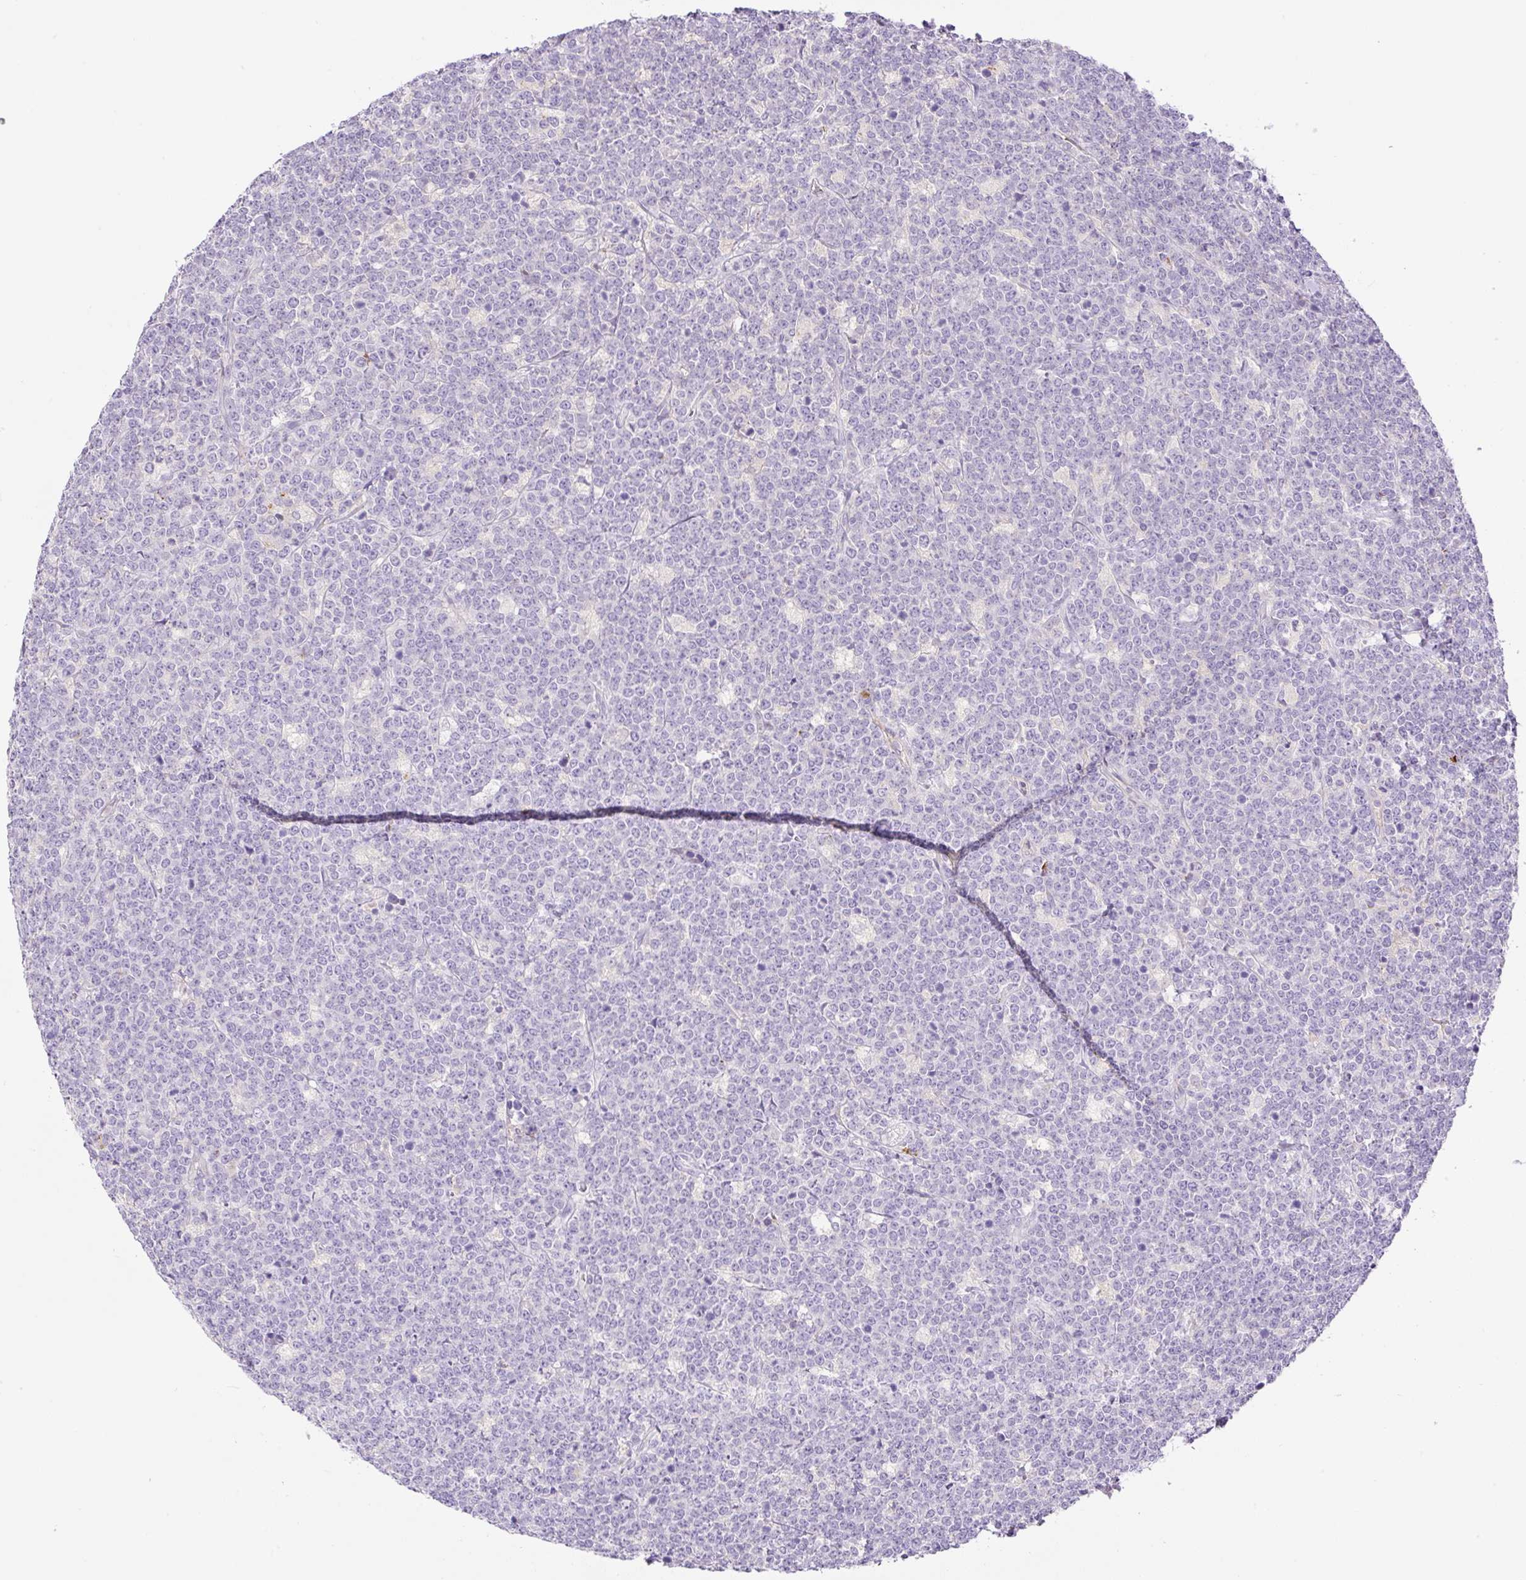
{"staining": {"intensity": "negative", "quantity": "none", "location": "none"}, "tissue": "lymphoma", "cell_type": "Tumor cells", "image_type": "cancer", "snomed": [{"axis": "morphology", "description": "Malignant lymphoma, non-Hodgkin's type, High grade"}, {"axis": "topography", "description": "Small intestine"}, {"axis": "topography", "description": "Colon"}], "caption": "Immunohistochemistry histopathology image of neoplastic tissue: human lymphoma stained with DAB (3,3'-diaminobenzidine) shows no significant protein staining in tumor cells.", "gene": "TDRD15", "patient": {"sex": "male", "age": 8}}